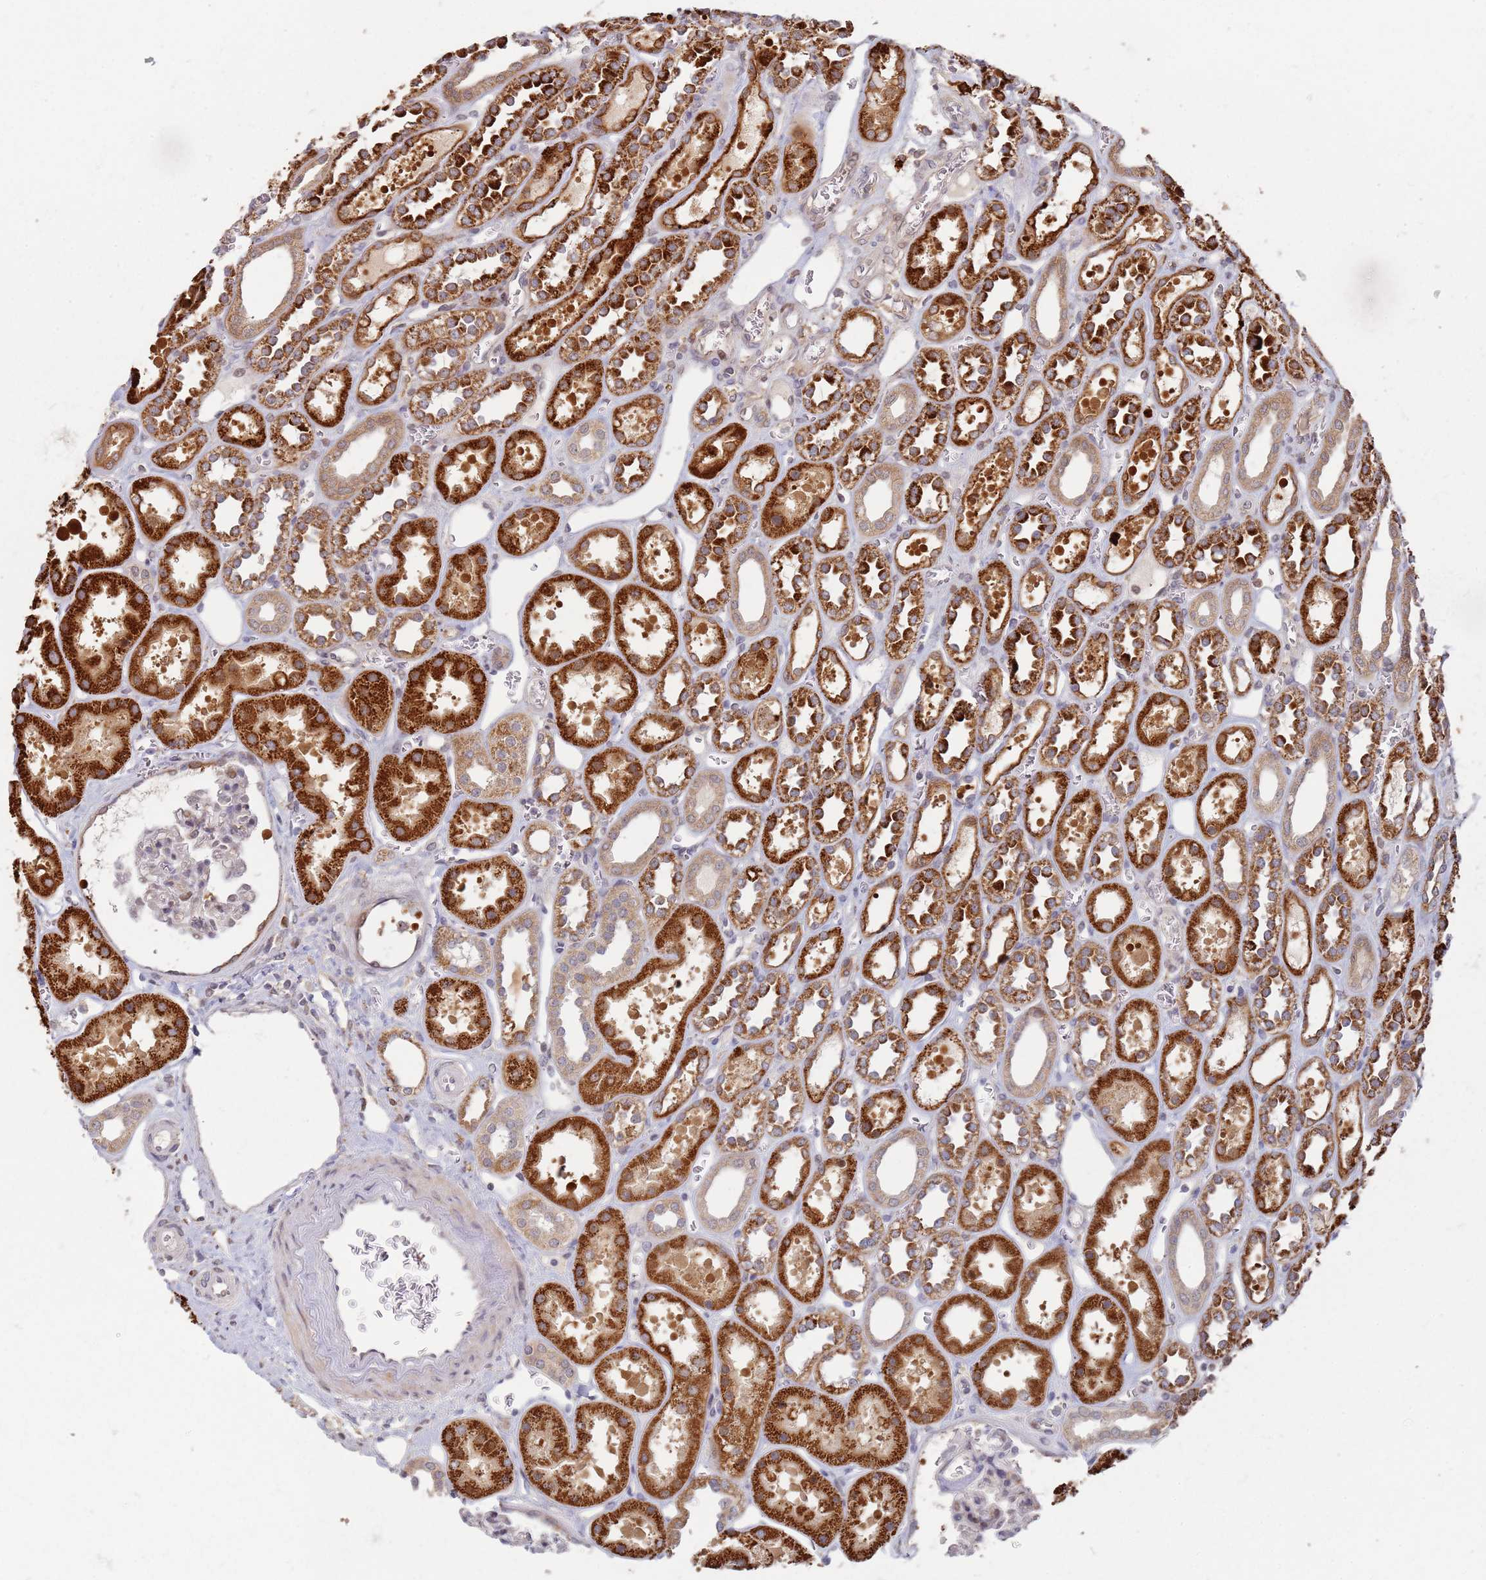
{"staining": {"intensity": "negative", "quantity": "none", "location": "none"}, "tissue": "kidney", "cell_type": "Cells in glomeruli", "image_type": "normal", "snomed": [{"axis": "morphology", "description": "Normal tissue, NOS"}, {"axis": "topography", "description": "Kidney"}], "caption": "High power microscopy photomicrograph of an immunohistochemistry (IHC) histopathology image of normal kidney, revealing no significant expression in cells in glomeruli.", "gene": "MPEG1", "patient": {"sex": "female", "age": 41}}